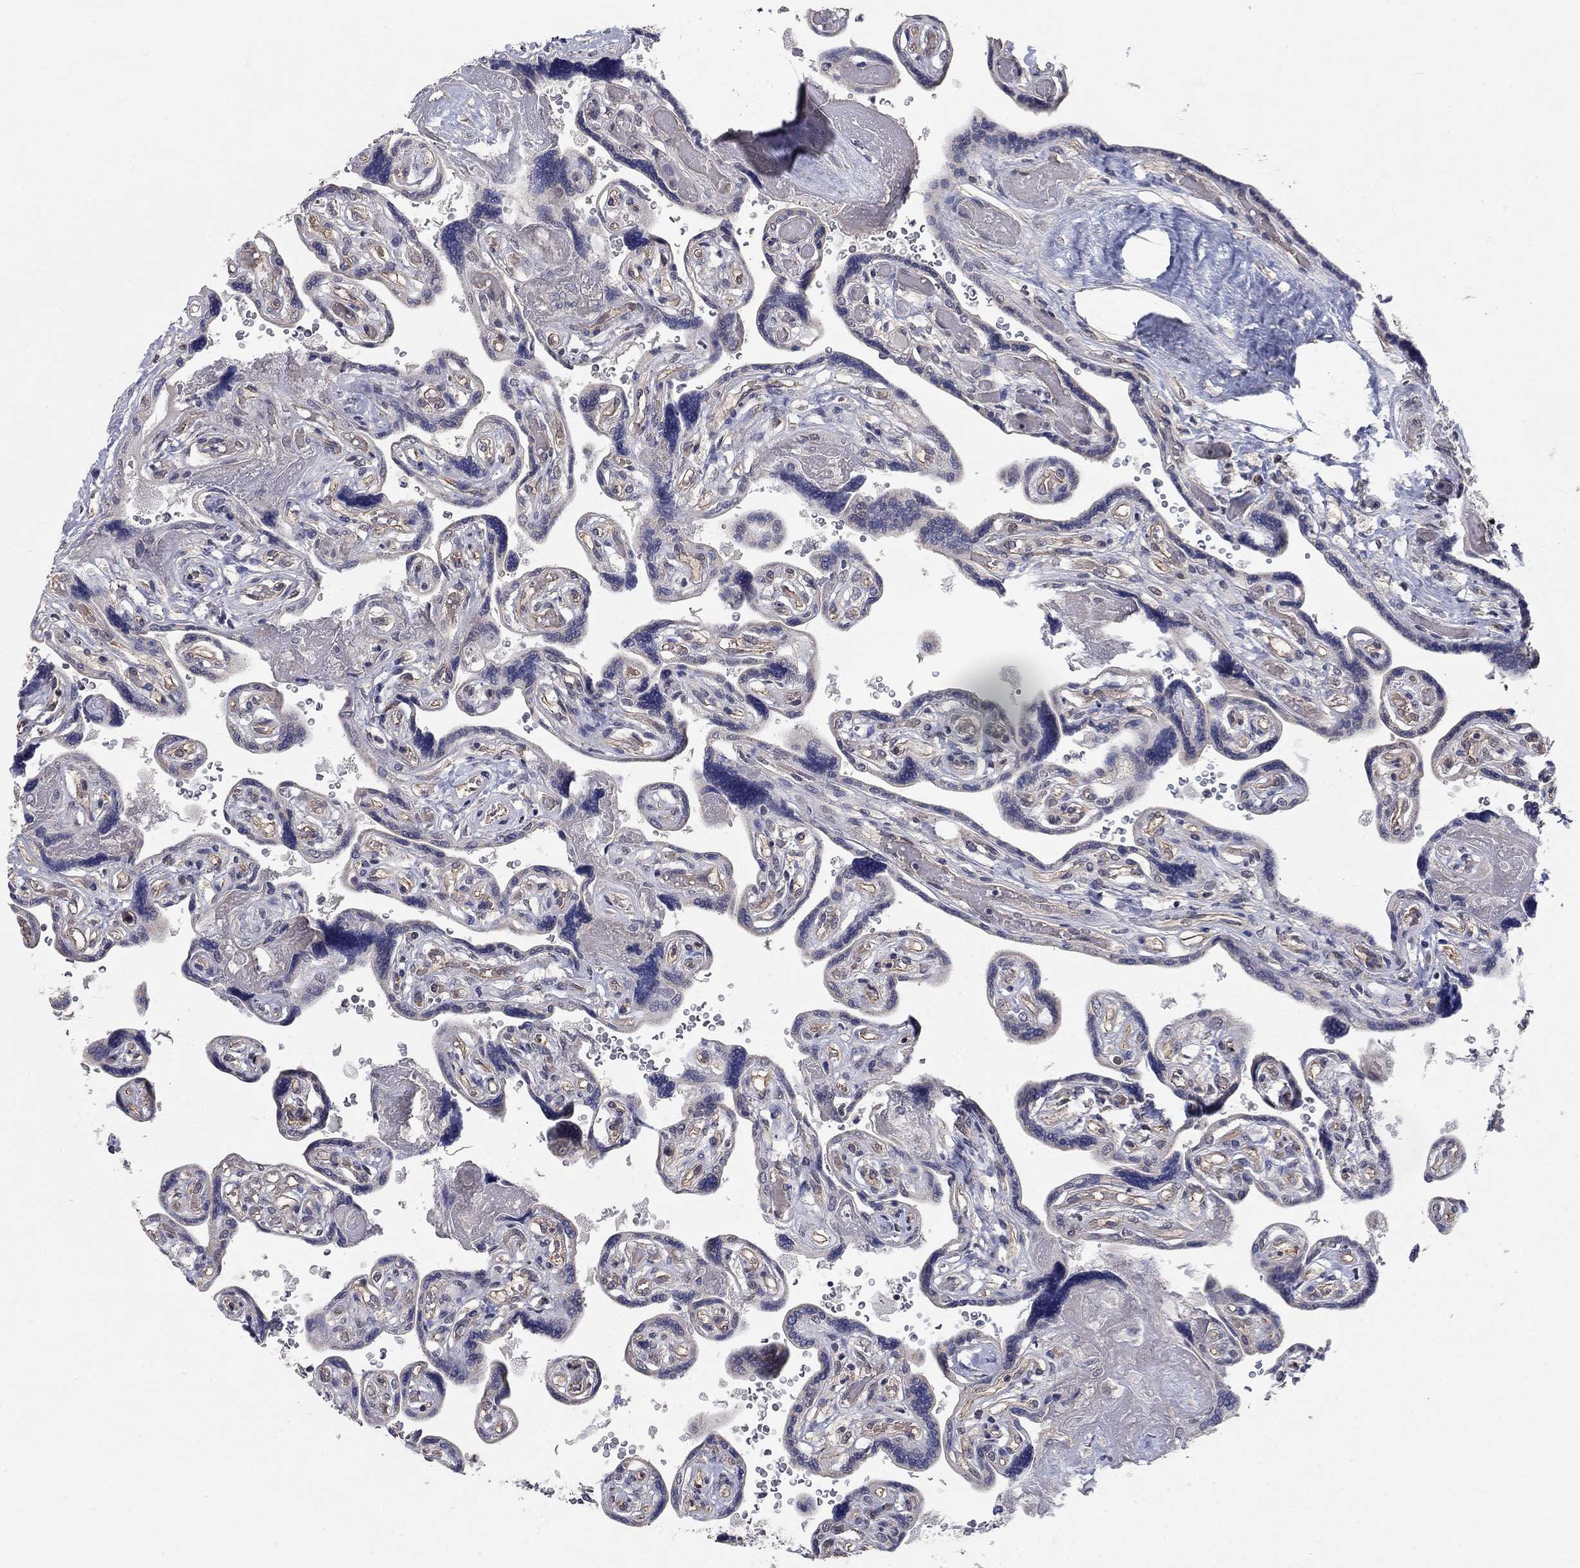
{"staining": {"intensity": "weak", "quantity": "<25%", "location": "cytoplasmic/membranous"}, "tissue": "placenta", "cell_type": "Decidual cells", "image_type": "normal", "snomed": [{"axis": "morphology", "description": "Normal tissue, NOS"}, {"axis": "topography", "description": "Placenta"}], "caption": "High power microscopy image of an immunohistochemistry micrograph of unremarkable placenta, revealing no significant positivity in decidual cells.", "gene": "WASF3", "patient": {"sex": "female", "age": 32}}